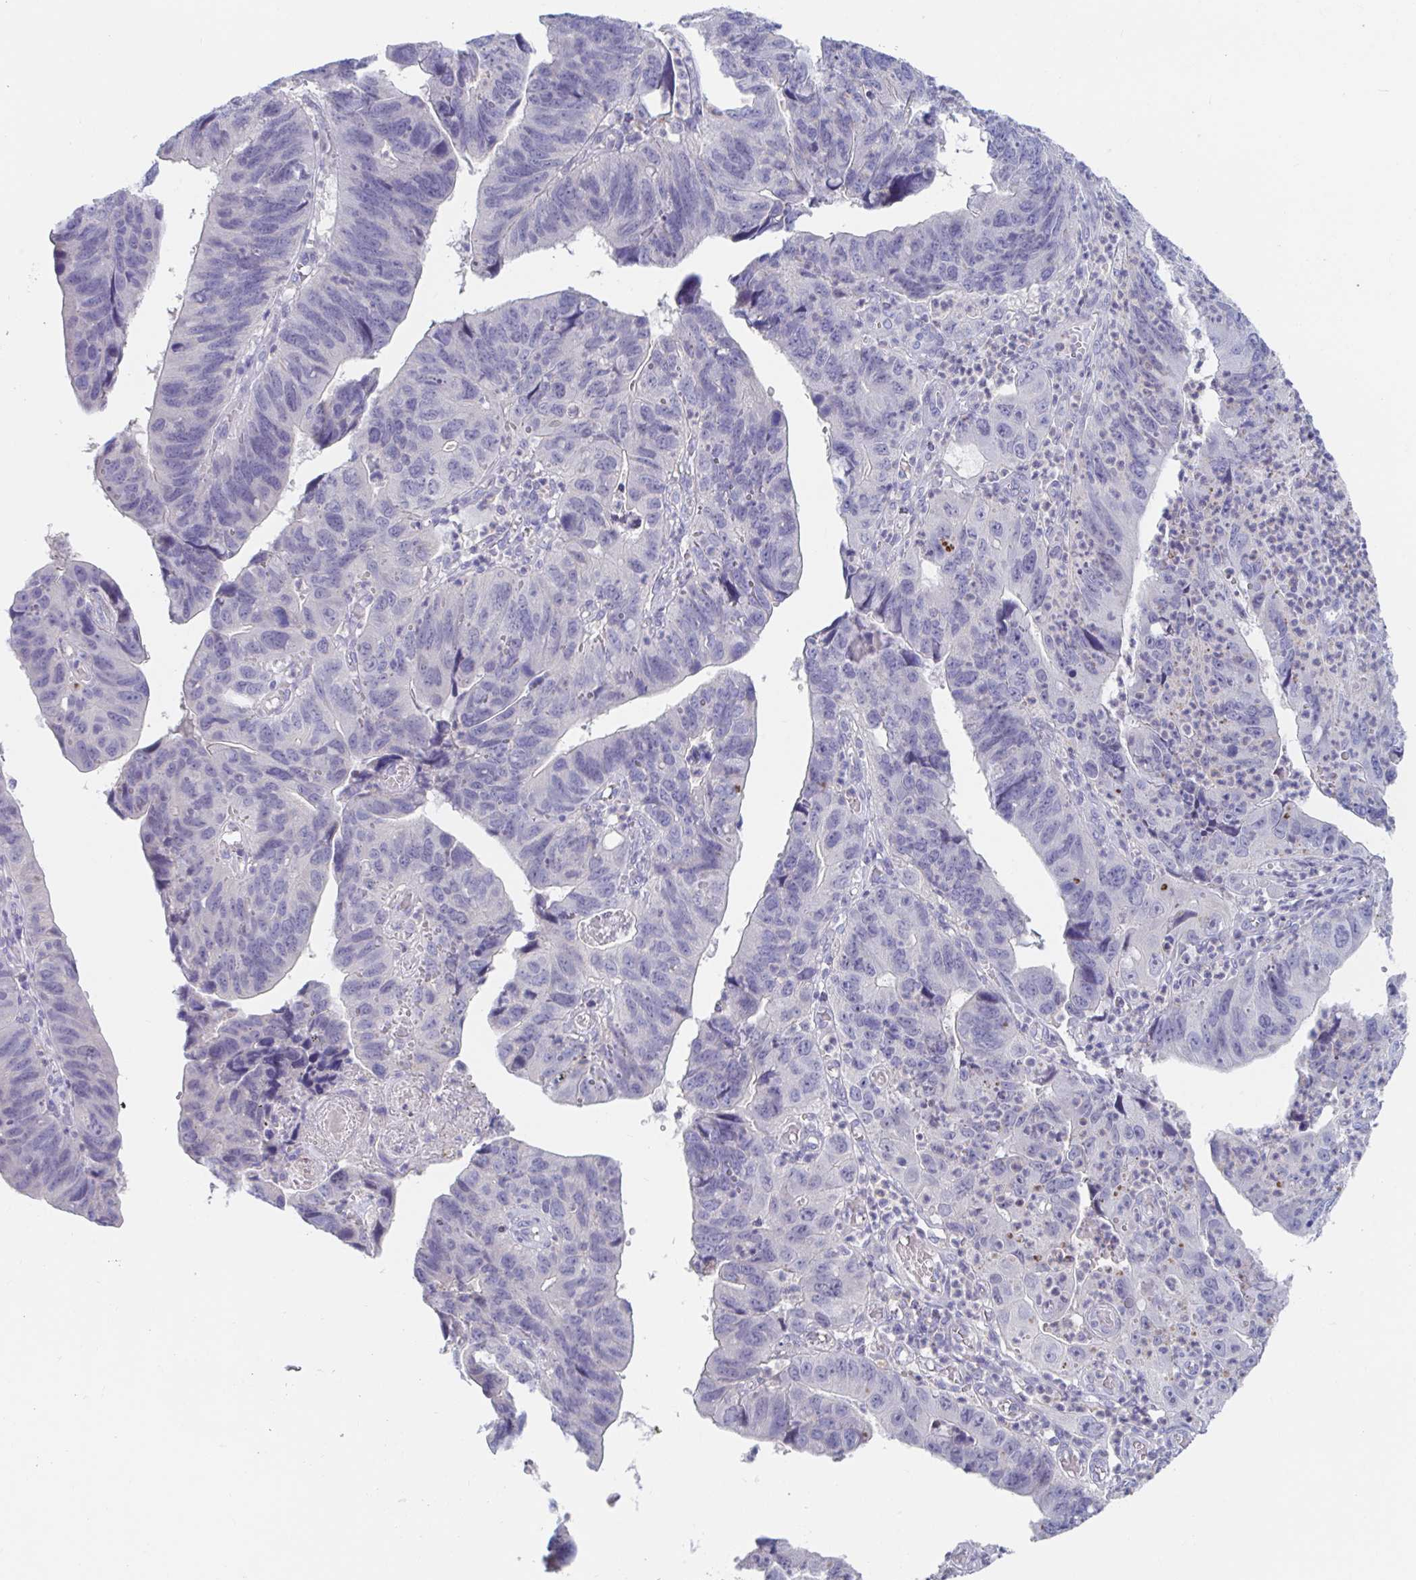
{"staining": {"intensity": "negative", "quantity": "none", "location": "none"}, "tissue": "stomach cancer", "cell_type": "Tumor cells", "image_type": "cancer", "snomed": [{"axis": "morphology", "description": "Adenocarcinoma, NOS"}, {"axis": "topography", "description": "Stomach"}], "caption": "Tumor cells are negative for protein expression in human stomach adenocarcinoma.", "gene": "KCNK5", "patient": {"sex": "male", "age": 59}}